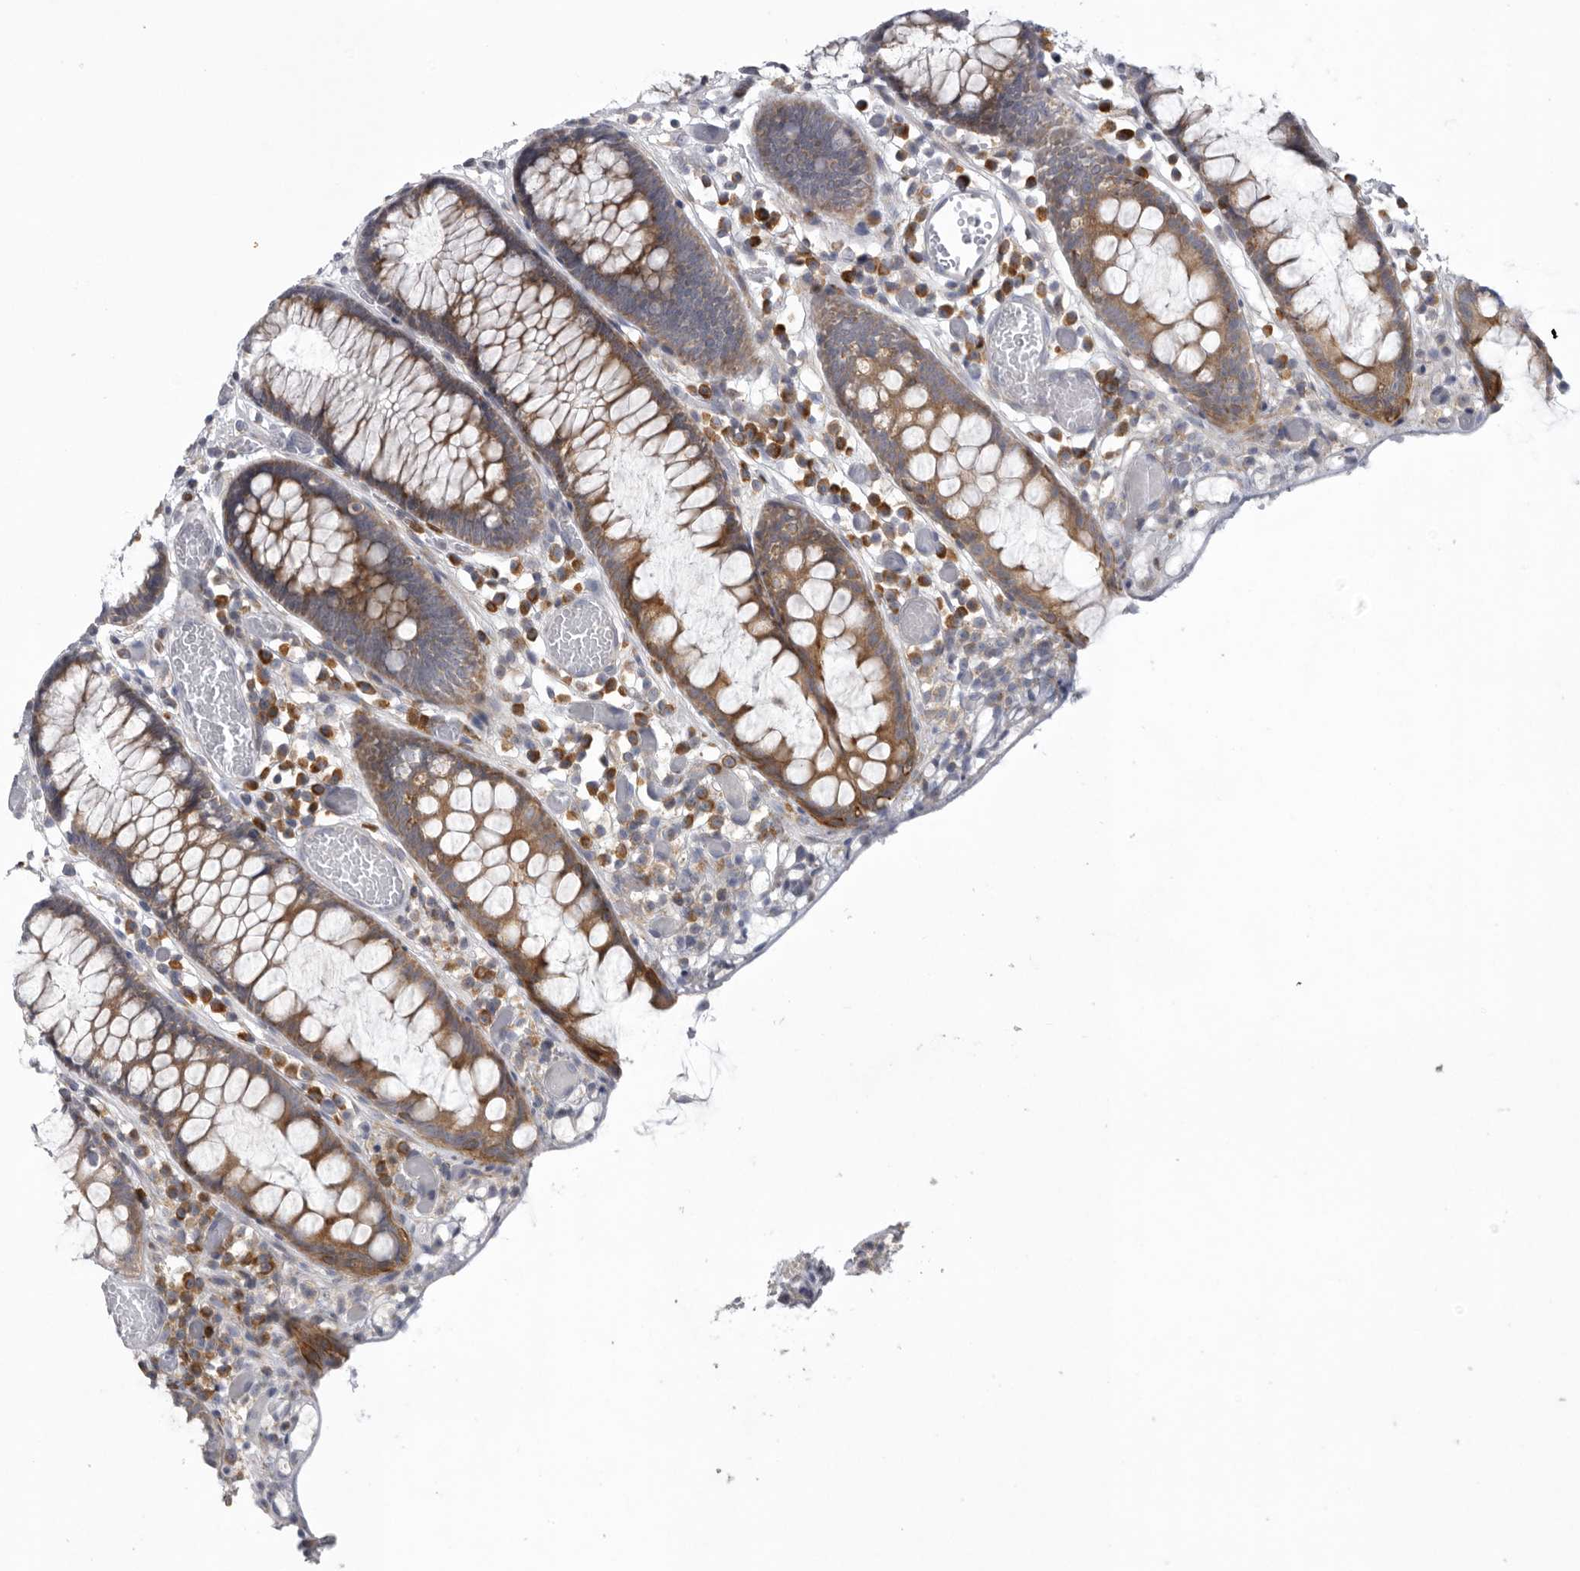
{"staining": {"intensity": "negative", "quantity": "none", "location": "none"}, "tissue": "colon", "cell_type": "Endothelial cells", "image_type": "normal", "snomed": [{"axis": "morphology", "description": "Normal tissue, NOS"}, {"axis": "topography", "description": "Colon"}], "caption": "Endothelial cells show no significant protein positivity in normal colon.", "gene": "USP24", "patient": {"sex": "male", "age": 14}}